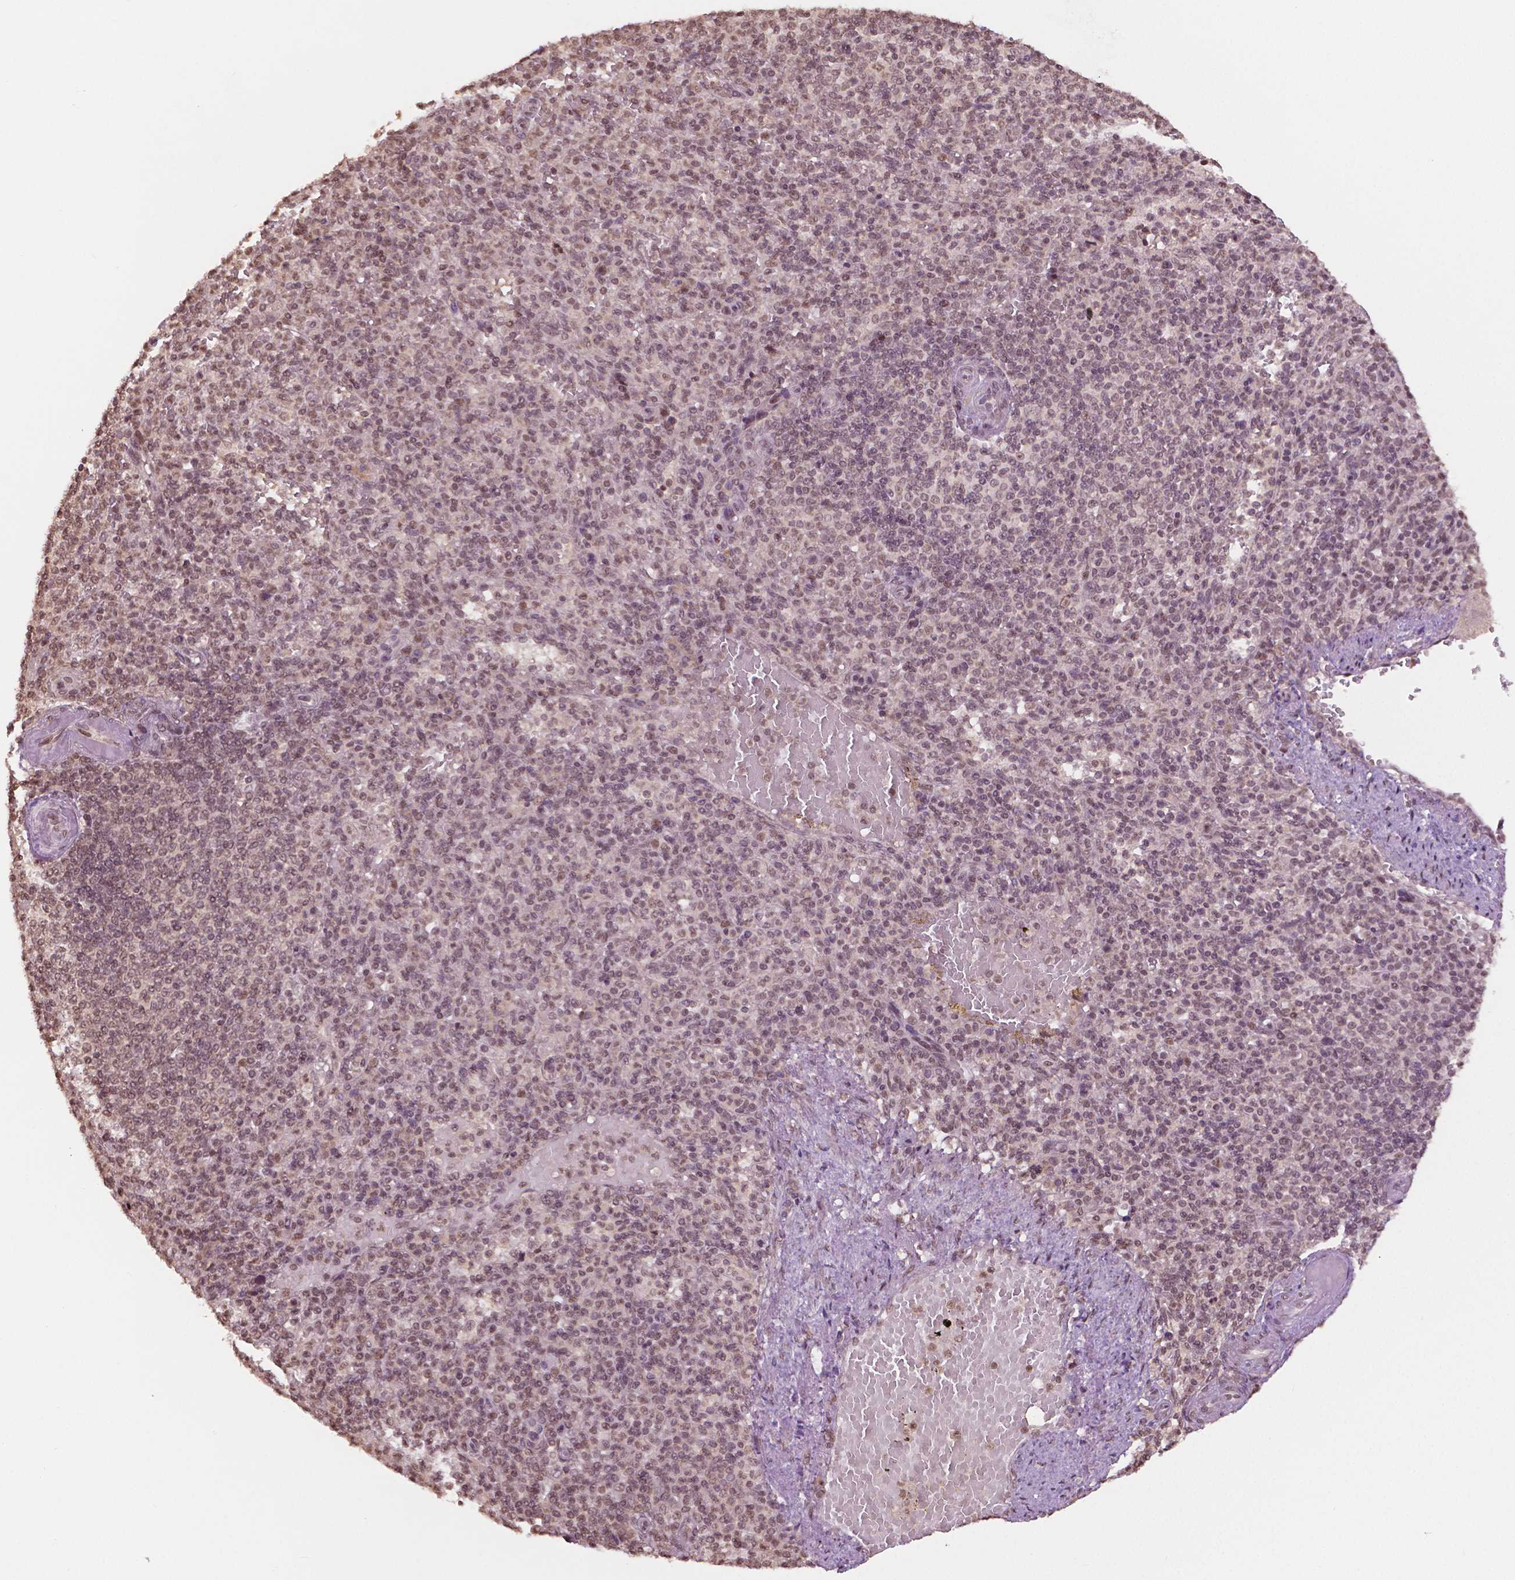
{"staining": {"intensity": "moderate", "quantity": ">75%", "location": "nuclear"}, "tissue": "spleen", "cell_type": "Cells in red pulp", "image_type": "normal", "snomed": [{"axis": "morphology", "description": "Normal tissue, NOS"}, {"axis": "topography", "description": "Spleen"}], "caption": "The image shows immunohistochemical staining of unremarkable spleen. There is moderate nuclear positivity is identified in approximately >75% of cells in red pulp. Using DAB (3,3'-diaminobenzidine) (brown) and hematoxylin (blue) stains, captured at high magnification using brightfield microscopy.", "gene": "DEK", "patient": {"sex": "female", "age": 74}}